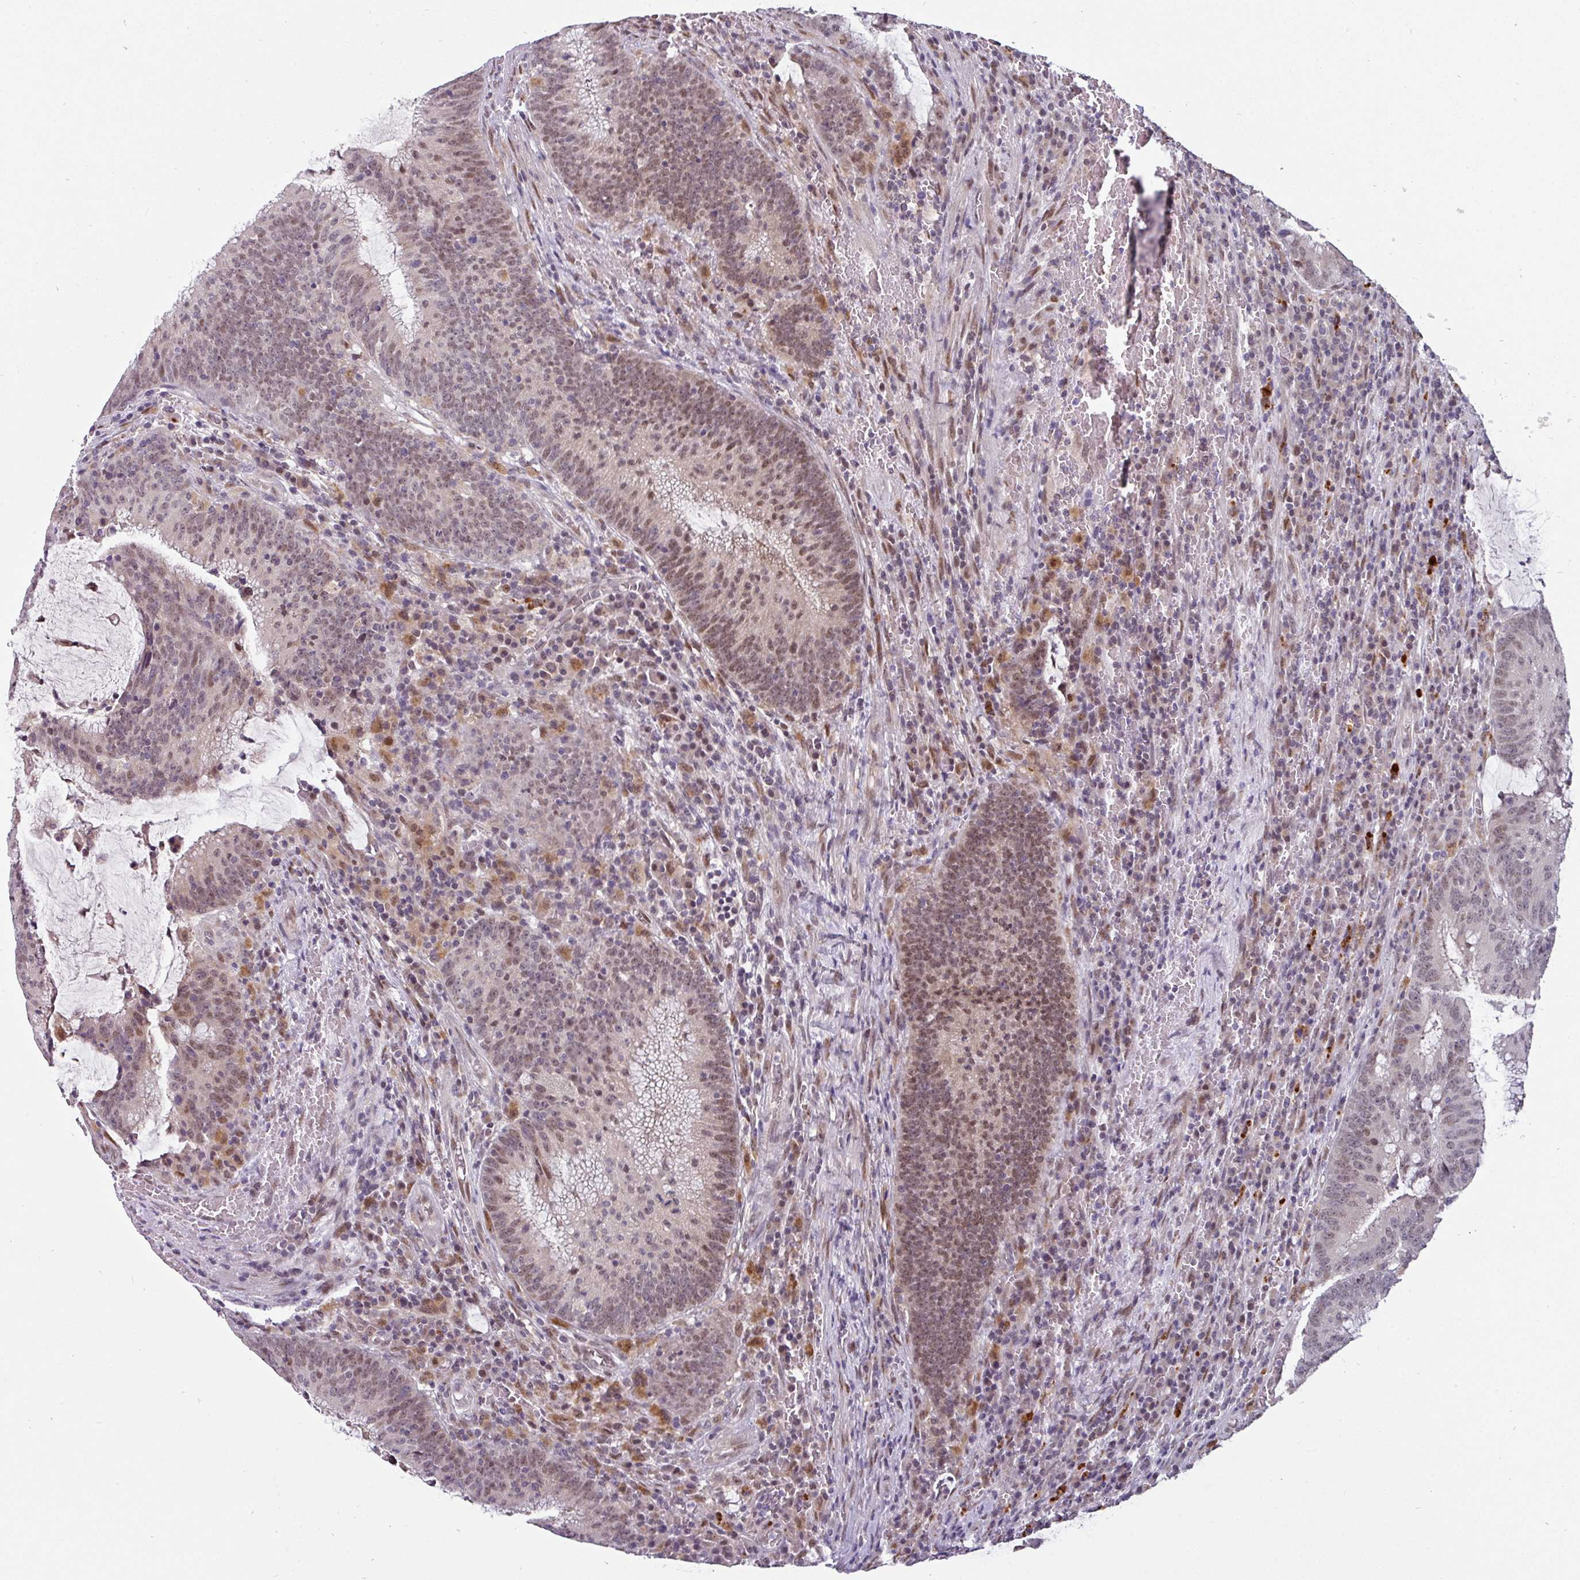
{"staining": {"intensity": "moderate", "quantity": ">75%", "location": "nuclear"}, "tissue": "colorectal cancer", "cell_type": "Tumor cells", "image_type": "cancer", "snomed": [{"axis": "morphology", "description": "Adenocarcinoma, NOS"}, {"axis": "topography", "description": "Rectum"}], "caption": "Immunohistochemical staining of human colorectal adenocarcinoma reveals medium levels of moderate nuclear staining in approximately >75% of tumor cells. (DAB IHC, brown staining for protein, blue staining for nuclei).", "gene": "SWSAP1", "patient": {"sex": "female", "age": 77}}